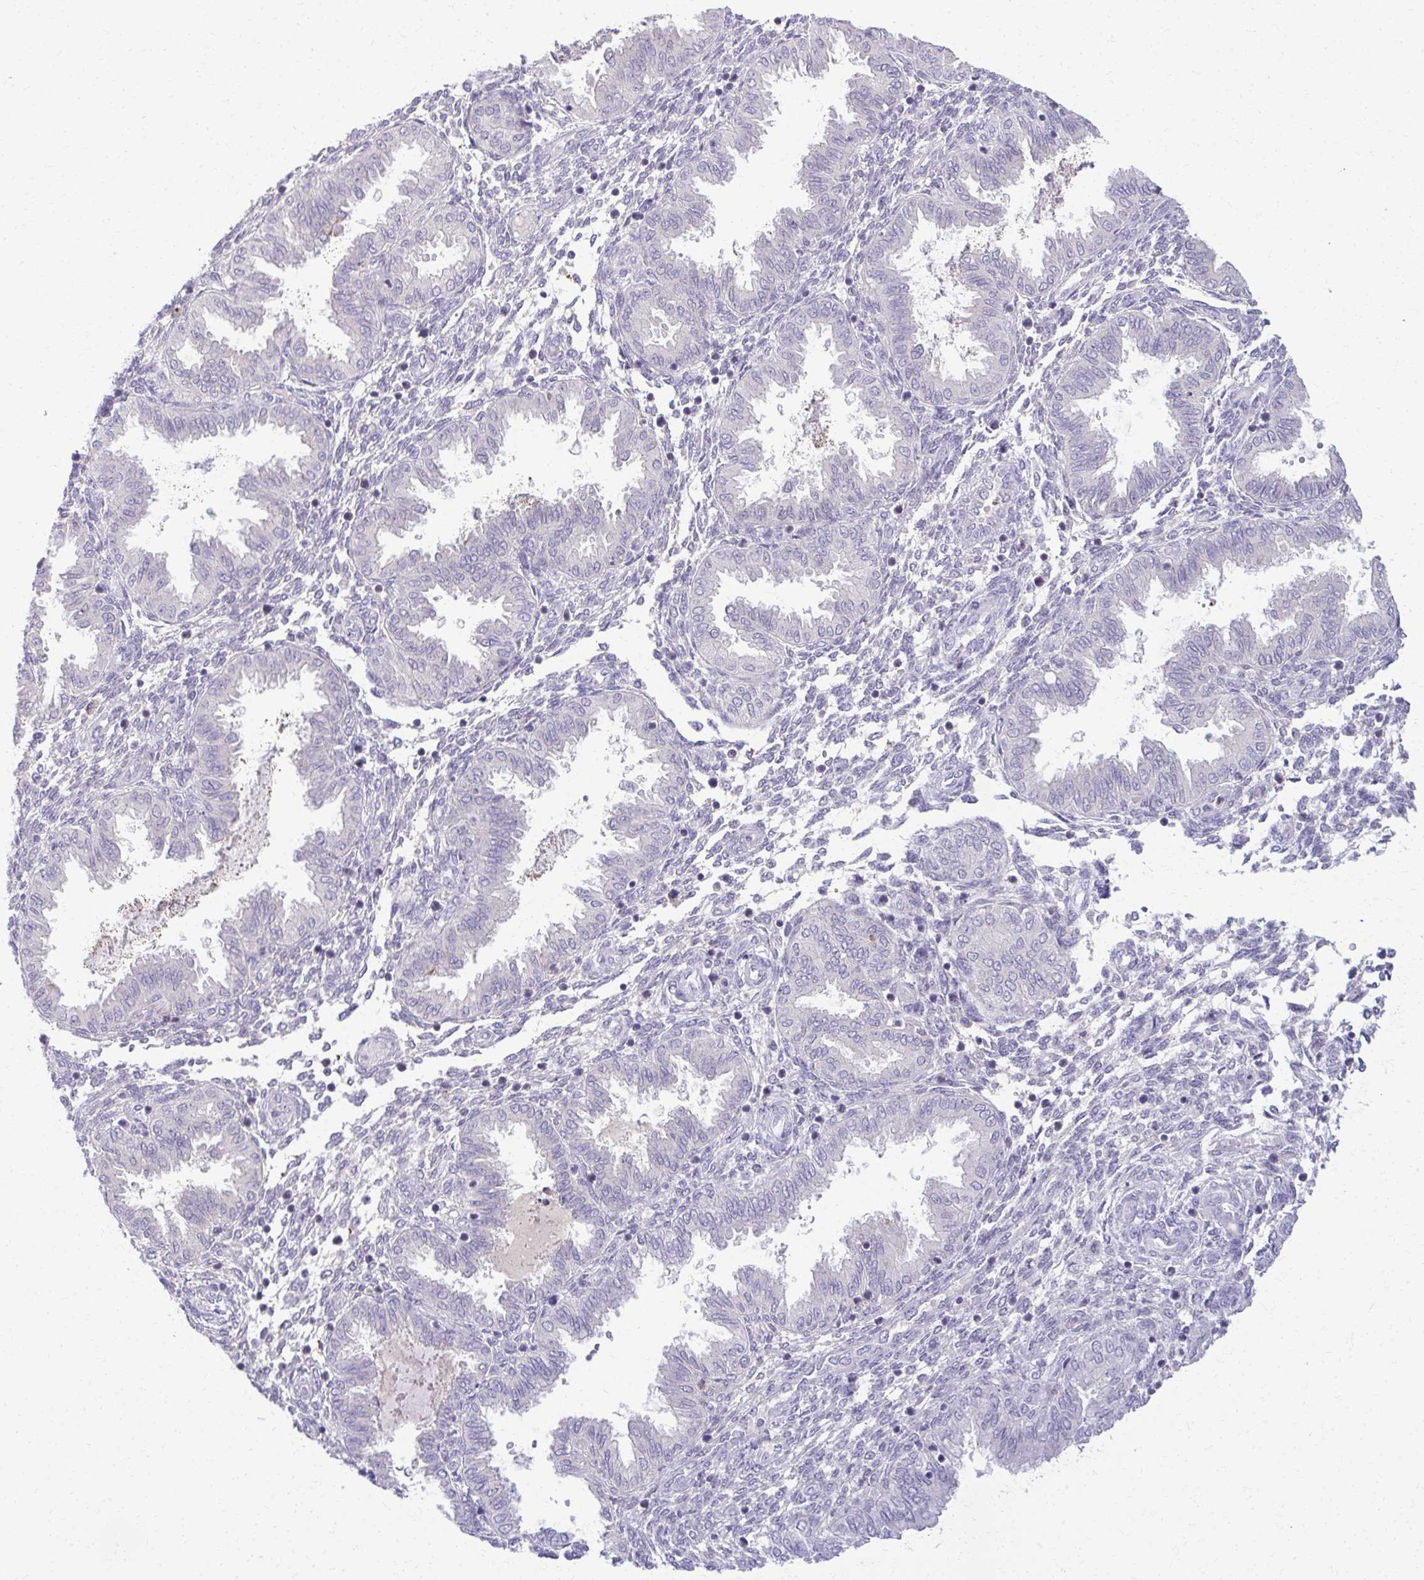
{"staining": {"intensity": "negative", "quantity": "none", "location": "none"}, "tissue": "endometrium", "cell_type": "Cells in endometrial stroma", "image_type": "normal", "snomed": [{"axis": "morphology", "description": "Normal tissue, NOS"}, {"axis": "topography", "description": "Endometrium"}], "caption": "DAB (3,3'-diaminobenzidine) immunohistochemical staining of unremarkable human endometrium demonstrates no significant positivity in cells in endometrial stroma.", "gene": "ENSG00000275249", "patient": {"sex": "female", "age": 33}}